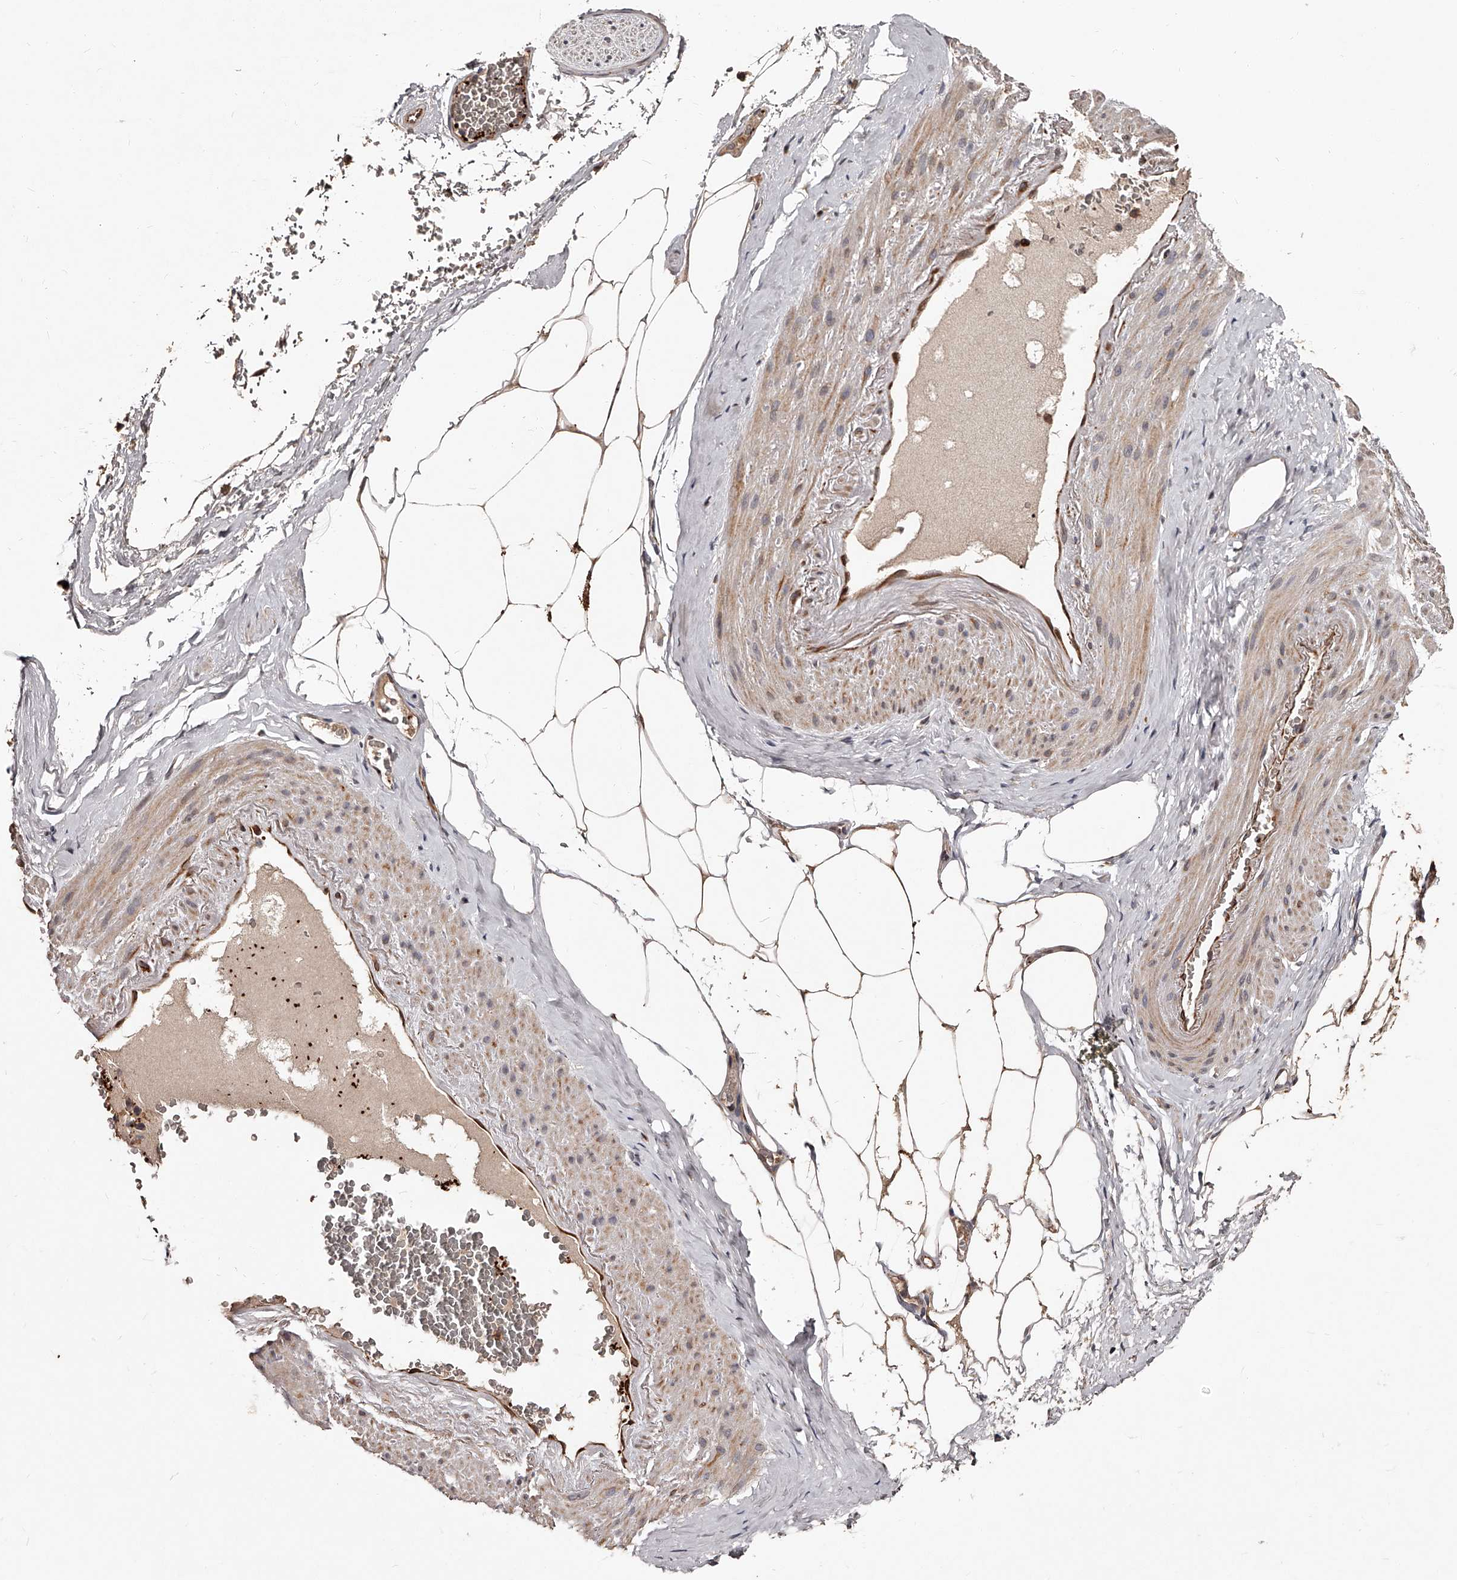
{"staining": {"intensity": "moderate", "quantity": ">75%", "location": "cytoplasmic/membranous"}, "tissue": "adipose tissue", "cell_type": "Adipocytes", "image_type": "normal", "snomed": [{"axis": "morphology", "description": "Normal tissue, NOS"}, {"axis": "morphology", "description": "Adenocarcinoma, Low grade"}, {"axis": "topography", "description": "Prostate"}, {"axis": "topography", "description": "Peripheral nerve tissue"}], "caption": "An IHC image of normal tissue is shown. Protein staining in brown shows moderate cytoplasmic/membranous positivity in adipose tissue within adipocytes. Using DAB (3,3'-diaminobenzidine) (brown) and hematoxylin (blue) stains, captured at high magnification using brightfield microscopy.", "gene": "URGCP", "patient": {"sex": "male", "age": 63}}